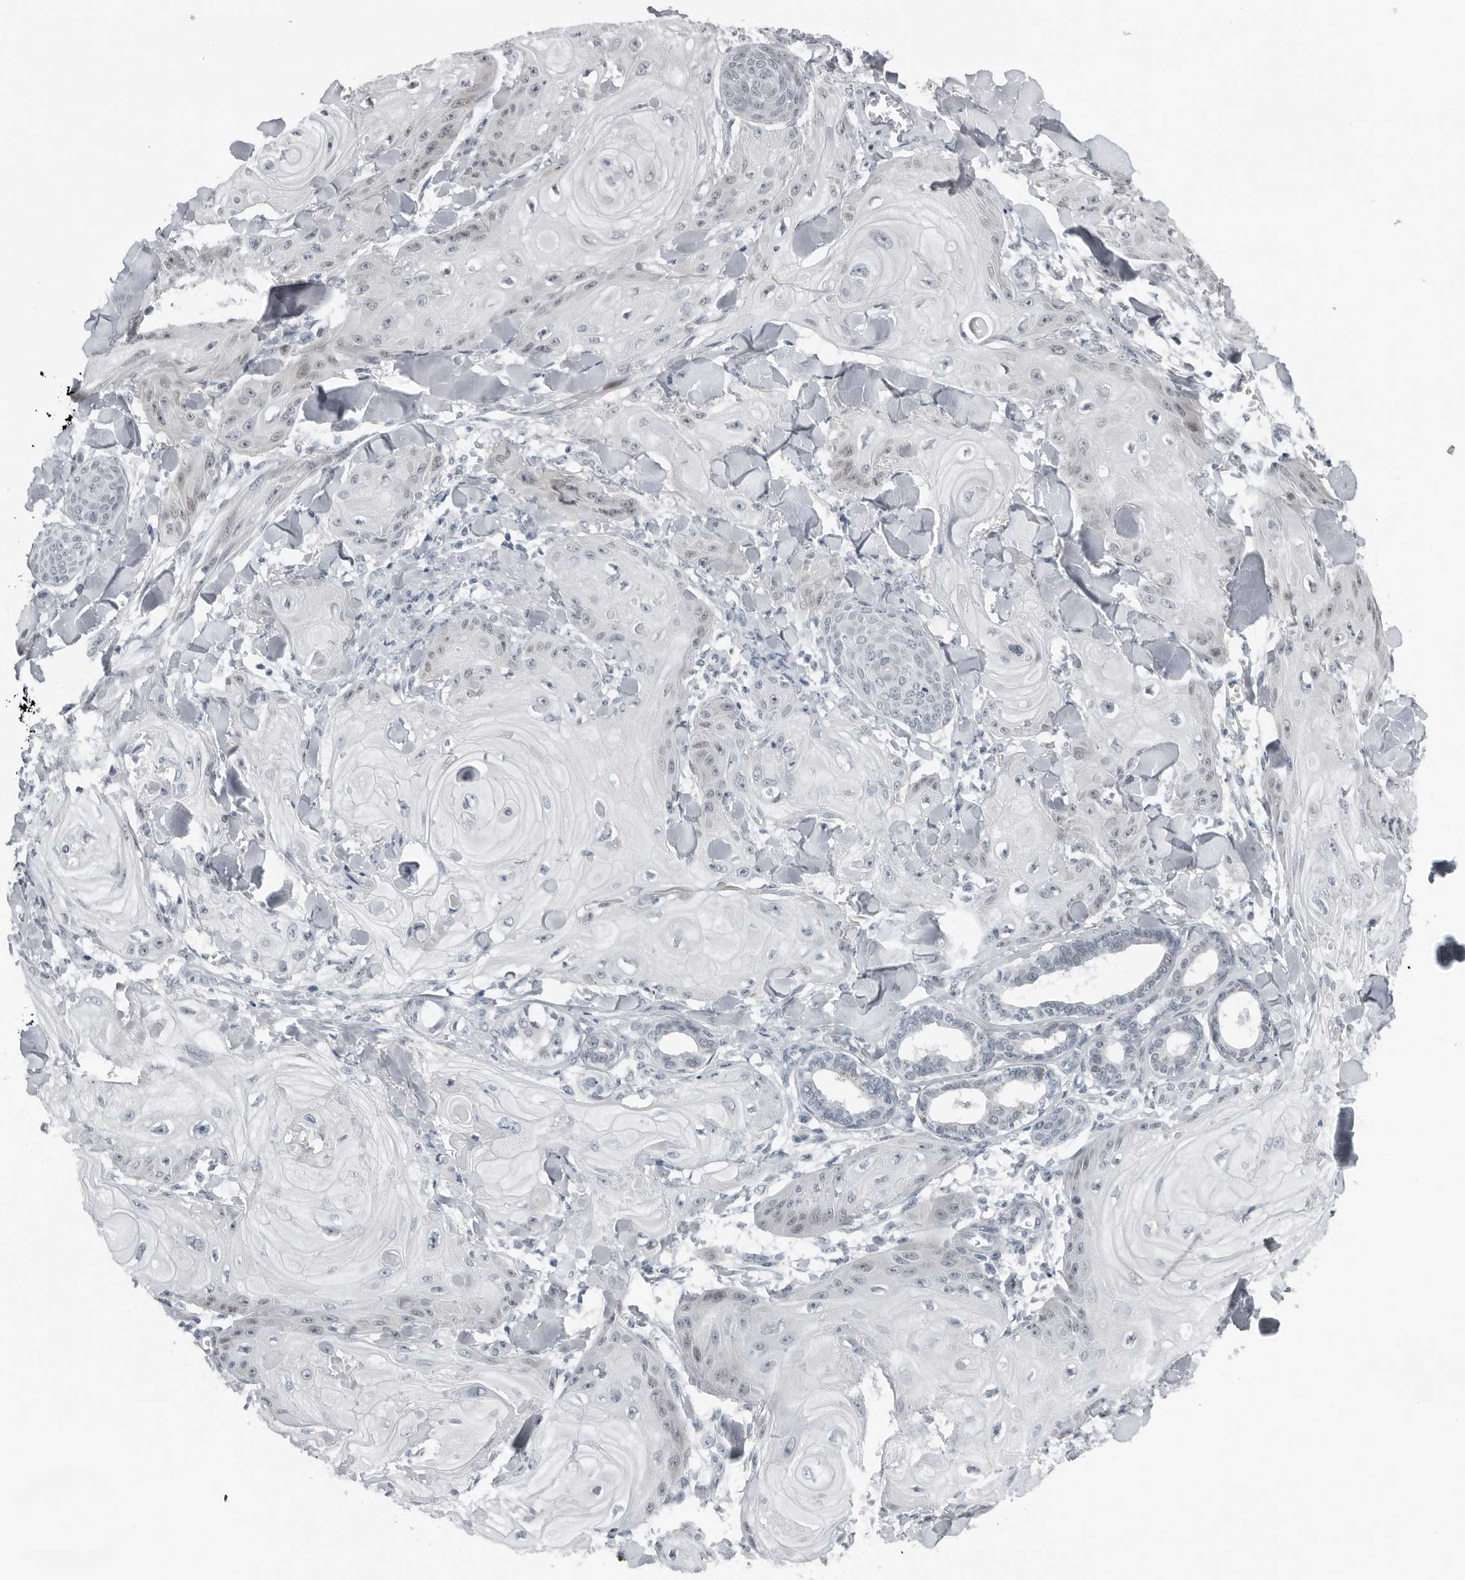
{"staining": {"intensity": "negative", "quantity": "none", "location": "none"}, "tissue": "skin cancer", "cell_type": "Tumor cells", "image_type": "cancer", "snomed": [{"axis": "morphology", "description": "Squamous cell carcinoma, NOS"}, {"axis": "topography", "description": "Skin"}], "caption": "IHC image of neoplastic tissue: human skin cancer stained with DAB (3,3'-diaminobenzidine) shows no significant protein expression in tumor cells.", "gene": "PPP1R42", "patient": {"sex": "male", "age": 74}}